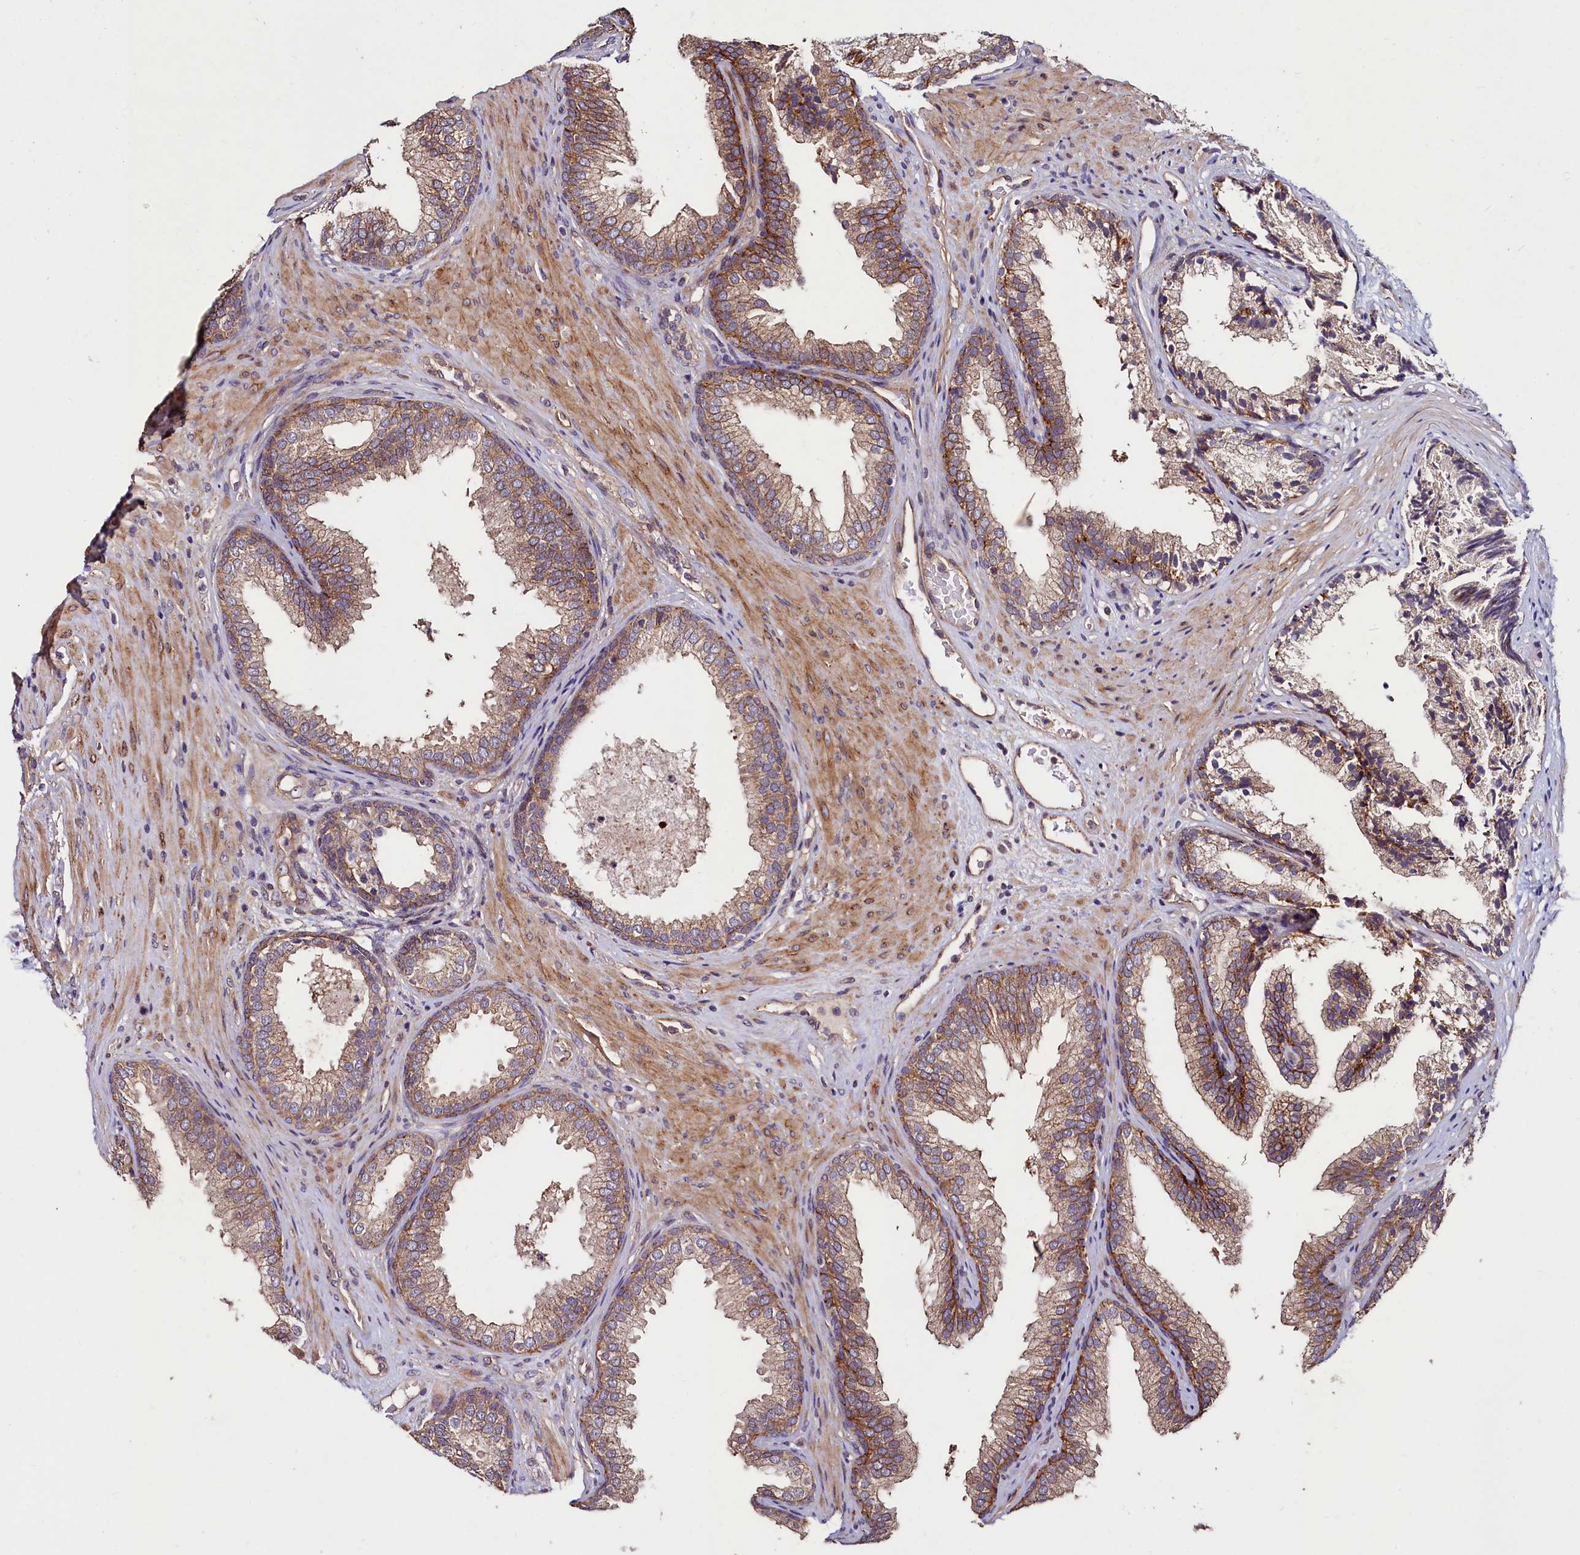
{"staining": {"intensity": "moderate", "quantity": "25%-75%", "location": "cytoplasmic/membranous"}, "tissue": "prostate", "cell_type": "Glandular cells", "image_type": "normal", "snomed": [{"axis": "morphology", "description": "Normal tissue, NOS"}, {"axis": "topography", "description": "Prostate"}], "caption": "The micrograph reveals staining of normal prostate, revealing moderate cytoplasmic/membranous protein staining (brown color) within glandular cells. (DAB (3,3'-diaminobenzidine) = brown stain, brightfield microscopy at high magnification).", "gene": "PALM", "patient": {"sex": "male", "age": 76}}